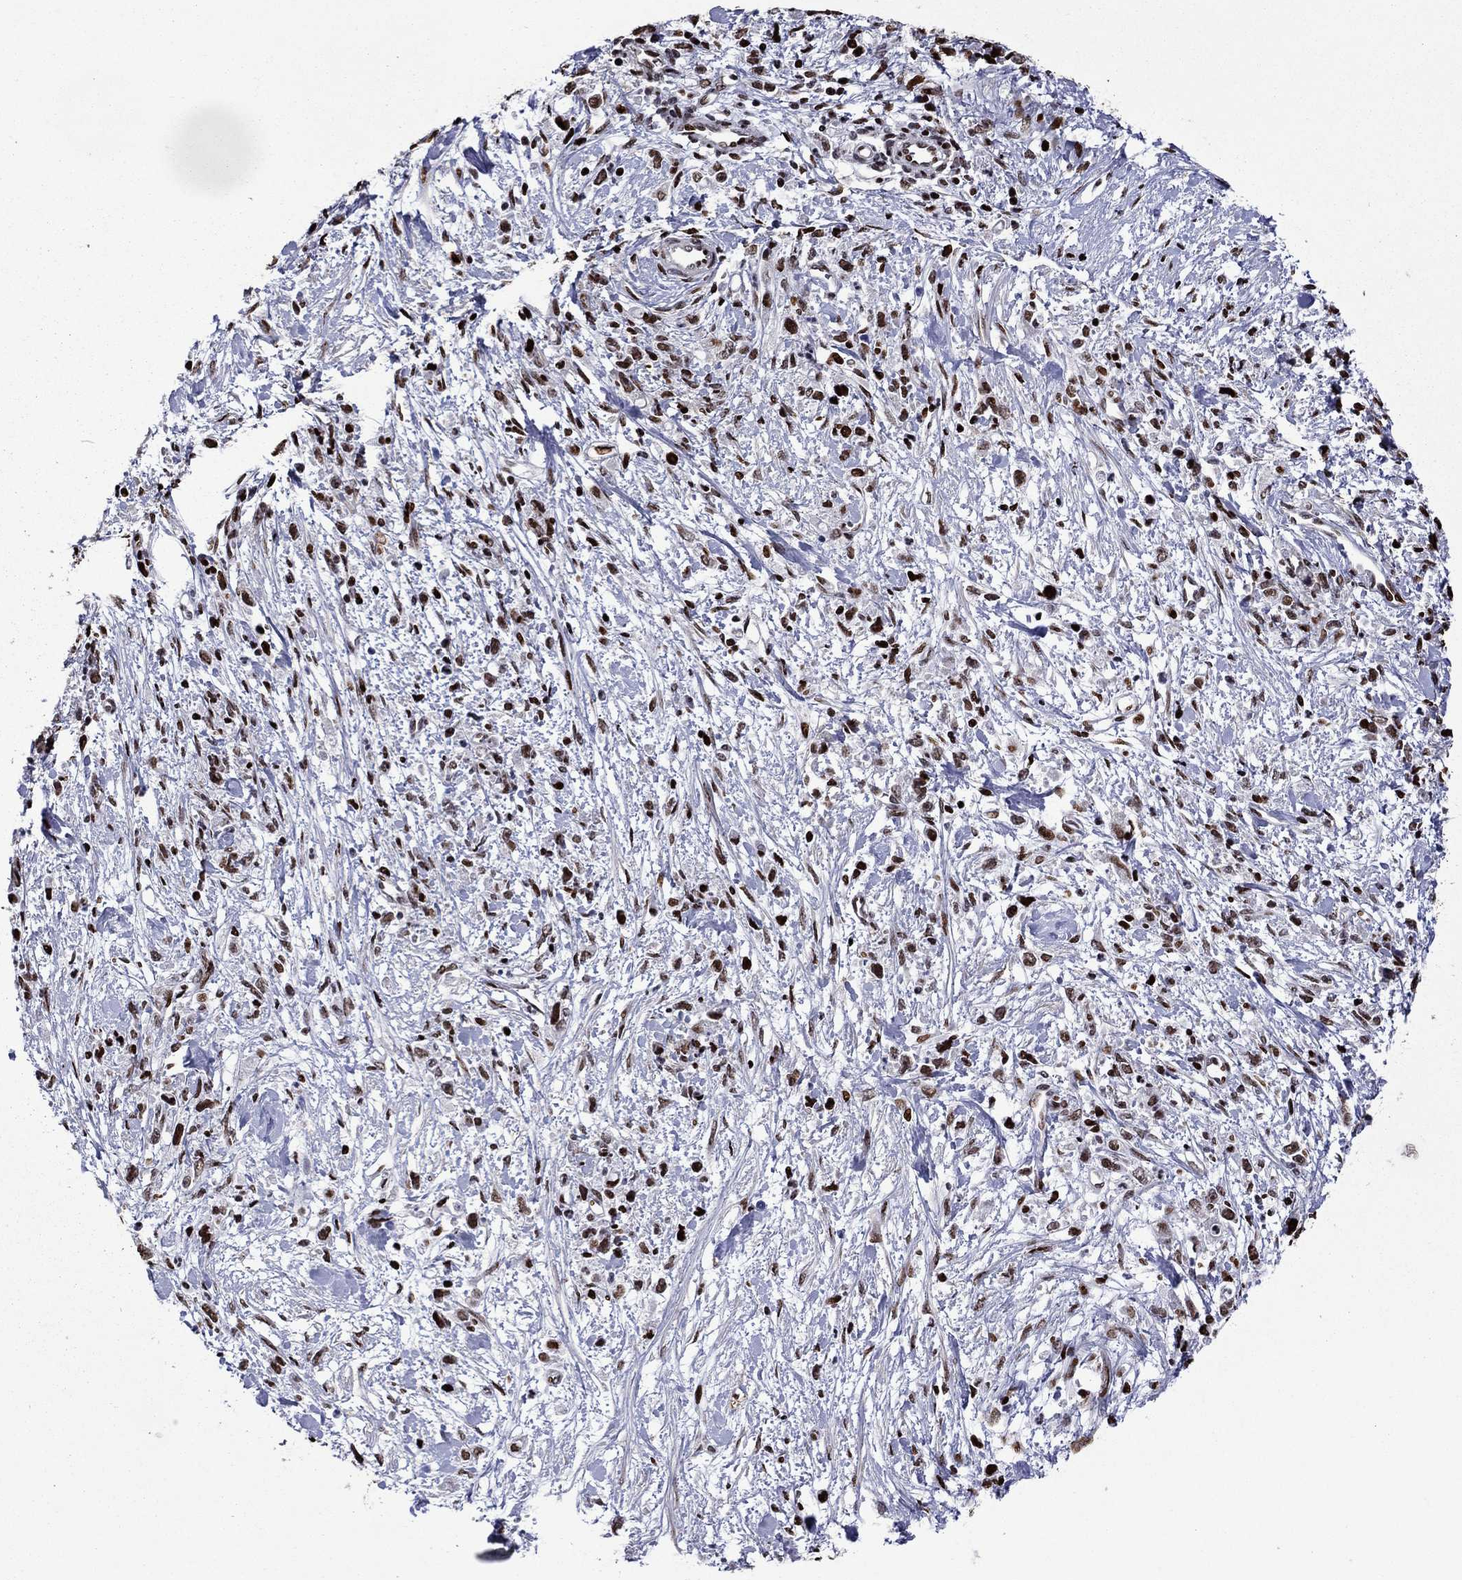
{"staining": {"intensity": "strong", "quantity": "25%-75%", "location": "nuclear"}, "tissue": "stomach cancer", "cell_type": "Tumor cells", "image_type": "cancer", "snomed": [{"axis": "morphology", "description": "Adenocarcinoma, NOS"}, {"axis": "topography", "description": "Stomach"}], "caption": "A high amount of strong nuclear staining is seen in approximately 25%-75% of tumor cells in stomach cancer (adenocarcinoma) tissue.", "gene": "LIMK1", "patient": {"sex": "female", "age": 59}}